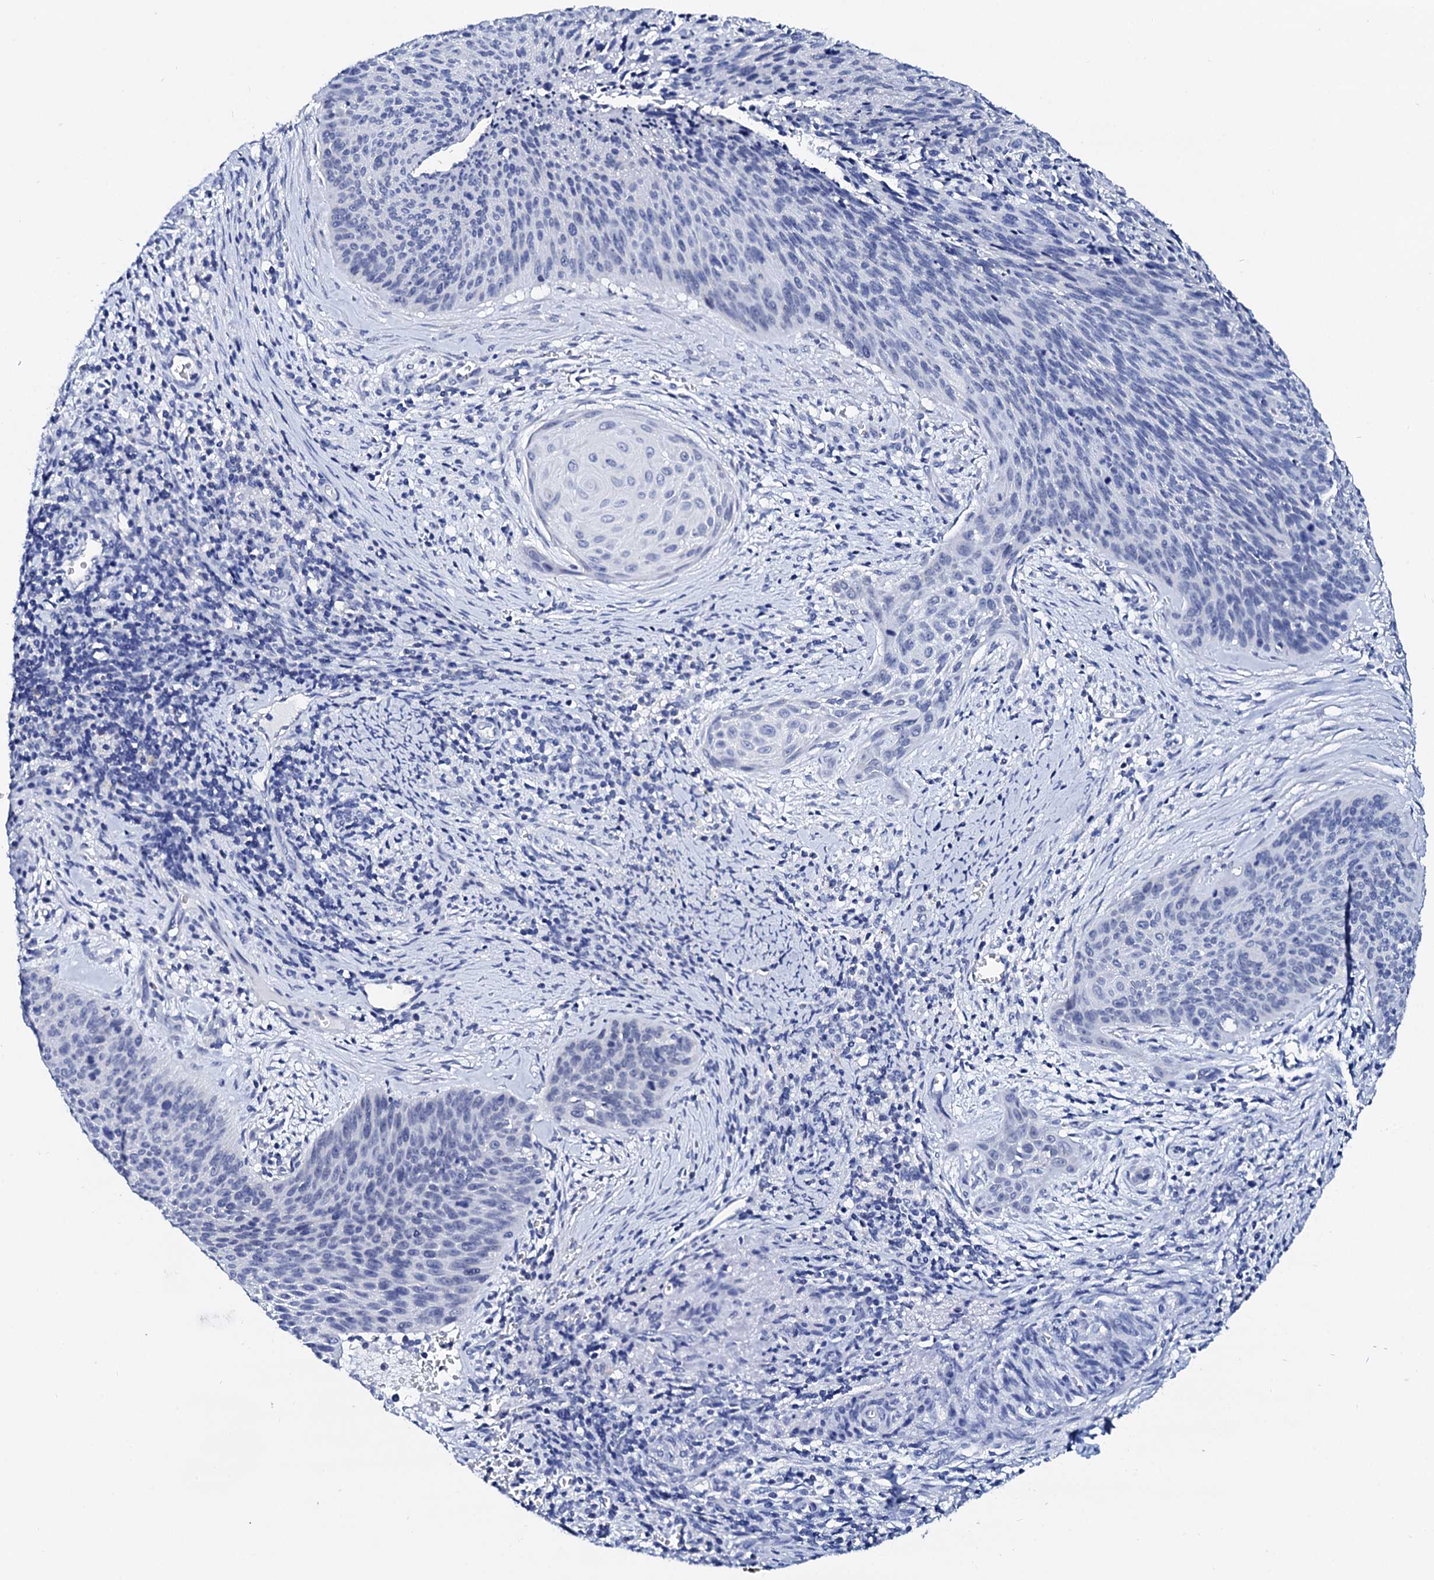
{"staining": {"intensity": "negative", "quantity": "none", "location": "none"}, "tissue": "cervical cancer", "cell_type": "Tumor cells", "image_type": "cancer", "snomed": [{"axis": "morphology", "description": "Squamous cell carcinoma, NOS"}, {"axis": "topography", "description": "Cervix"}], "caption": "Cervical cancer (squamous cell carcinoma) stained for a protein using immunohistochemistry shows no staining tumor cells.", "gene": "SPATA19", "patient": {"sex": "female", "age": 55}}